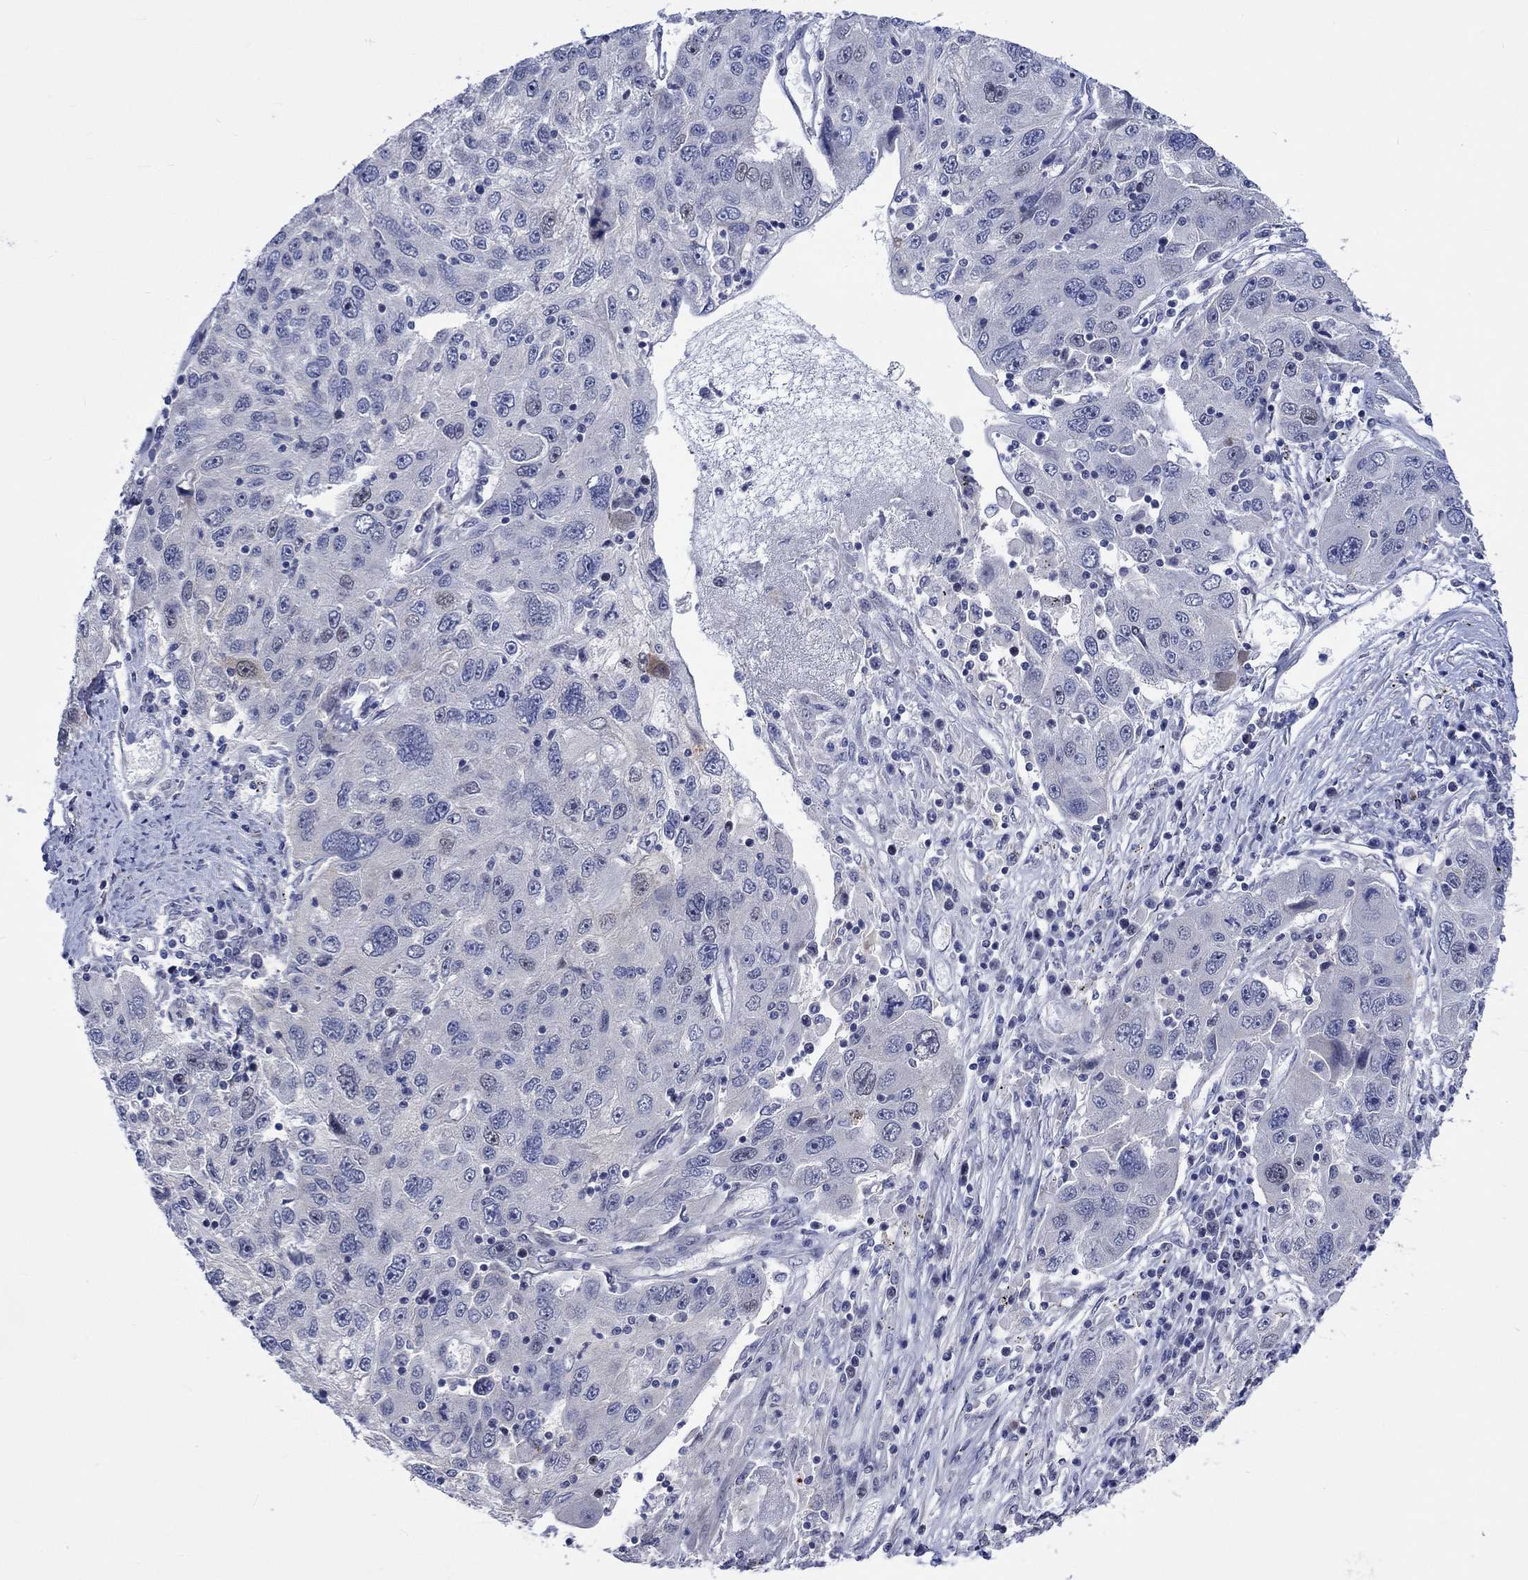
{"staining": {"intensity": "weak", "quantity": "<25%", "location": "cytoplasmic/membranous,nuclear"}, "tissue": "stomach cancer", "cell_type": "Tumor cells", "image_type": "cancer", "snomed": [{"axis": "morphology", "description": "Adenocarcinoma, NOS"}, {"axis": "topography", "description": "Stomach"}], "caption": "This image is of stomach cancer (adenocarcinoma) stained with immunohistochemistry (IHC) to label a protein in brown with the nuclei are counter-stained blue. There is no expression in tumor cells. (DAB IHC visualized using brightfield microscopy, high magnification).", "gene": "E2F8", "patient": {"sex": "male", "age": 56}}